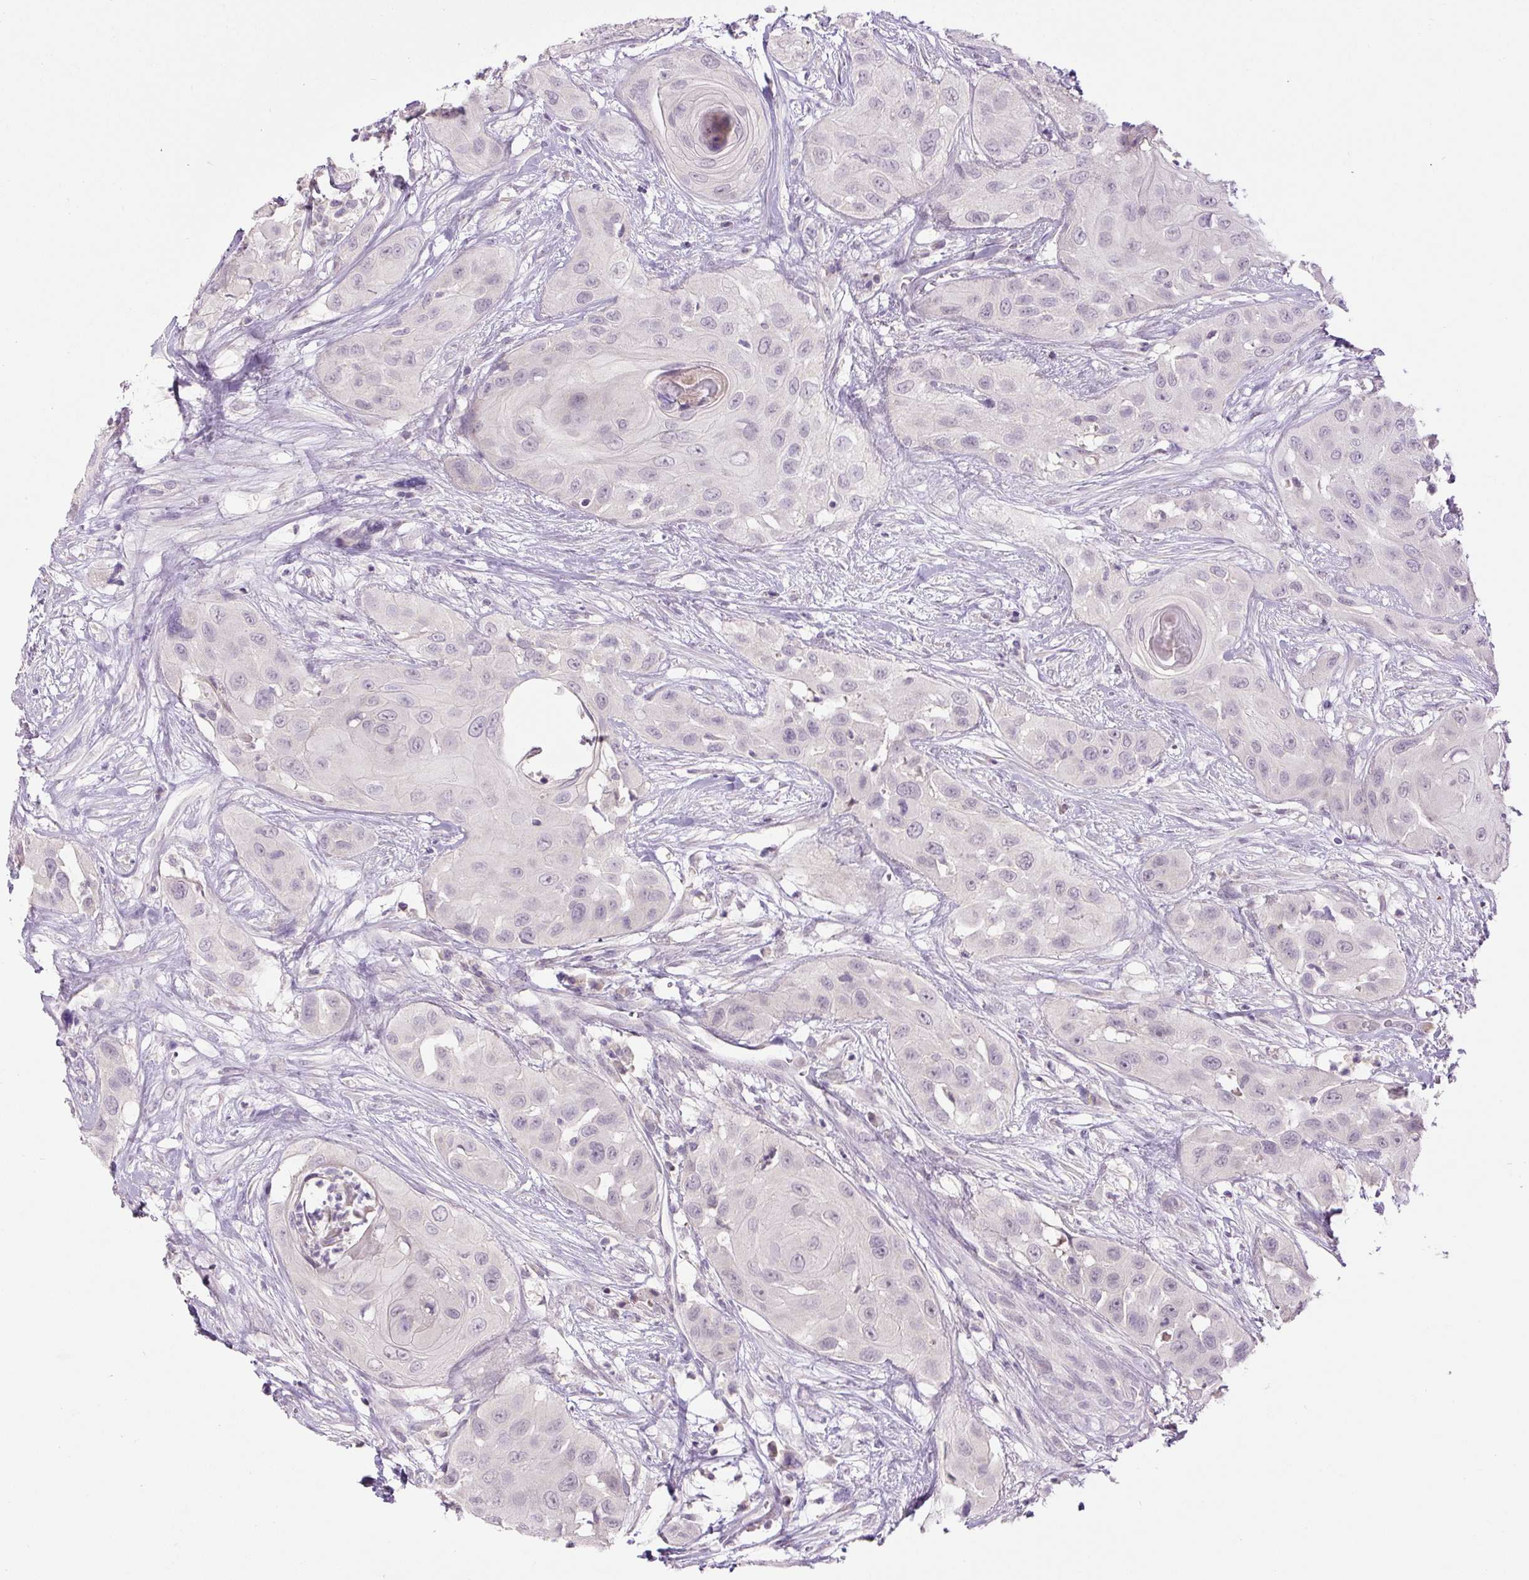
{"staining": {"intensity": "negative", "quantity": "none", "location": "none"}, "tissue": "head and neck cancer", "cell_type": "Tumor cells", "image_type": "cancer", "snomed": [{"axis": "morphology", "description": "Squamous cell carcinoma, NOS"}, {"axis": "topography", "description": "Head-Neck"}], "caption": "Tumor cells show no significant positivity in squamous cell carcinoma (head and neck).", "gene": "FABP7", "patient": {"sex": "male", "age": 83}}